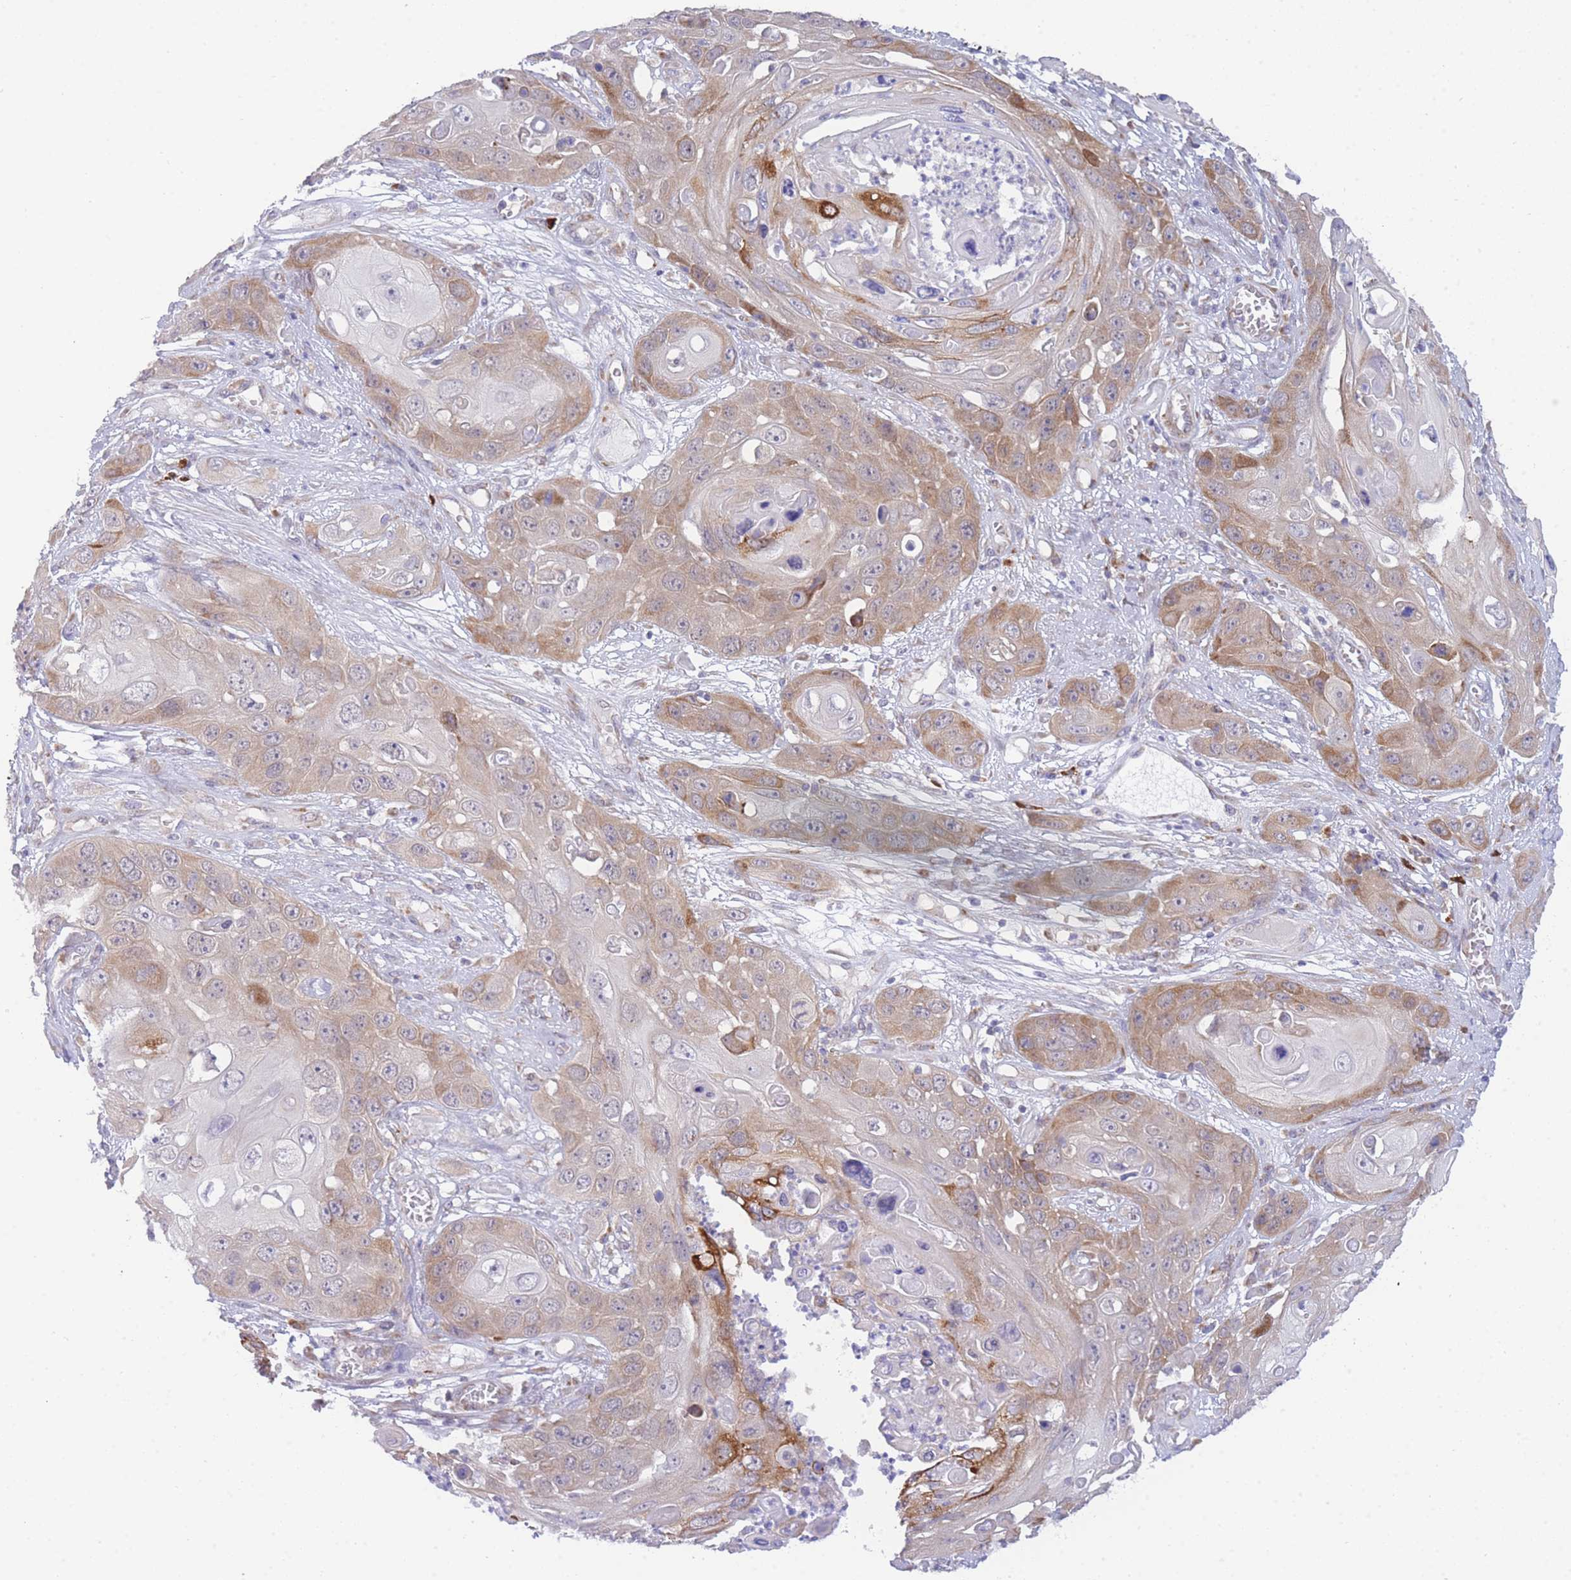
{"staining": {"intensity": "moderate", "quantity": ">75%", "location": "cytoplasmic/membranous"}, "tissue": "skin cancer", "cell_type": "Tumor cells", "image_type": "cancer", "snomed": [{"axis": "morphology", "description": "Squamous cell carcinoma, NOS"}, {"axis": "topography", "description": "Skin"}], "caption": "This micrograph demonstrates skin cancer stained with immunohistochemistry to label a protein in brown. The cytoplasmic/membranous of tumor cells show moderate positivity for the protein. Nuclei are counter-stained blue.", "gene": "ZNF510", "patient": {"sex": "male", "age": 55}}